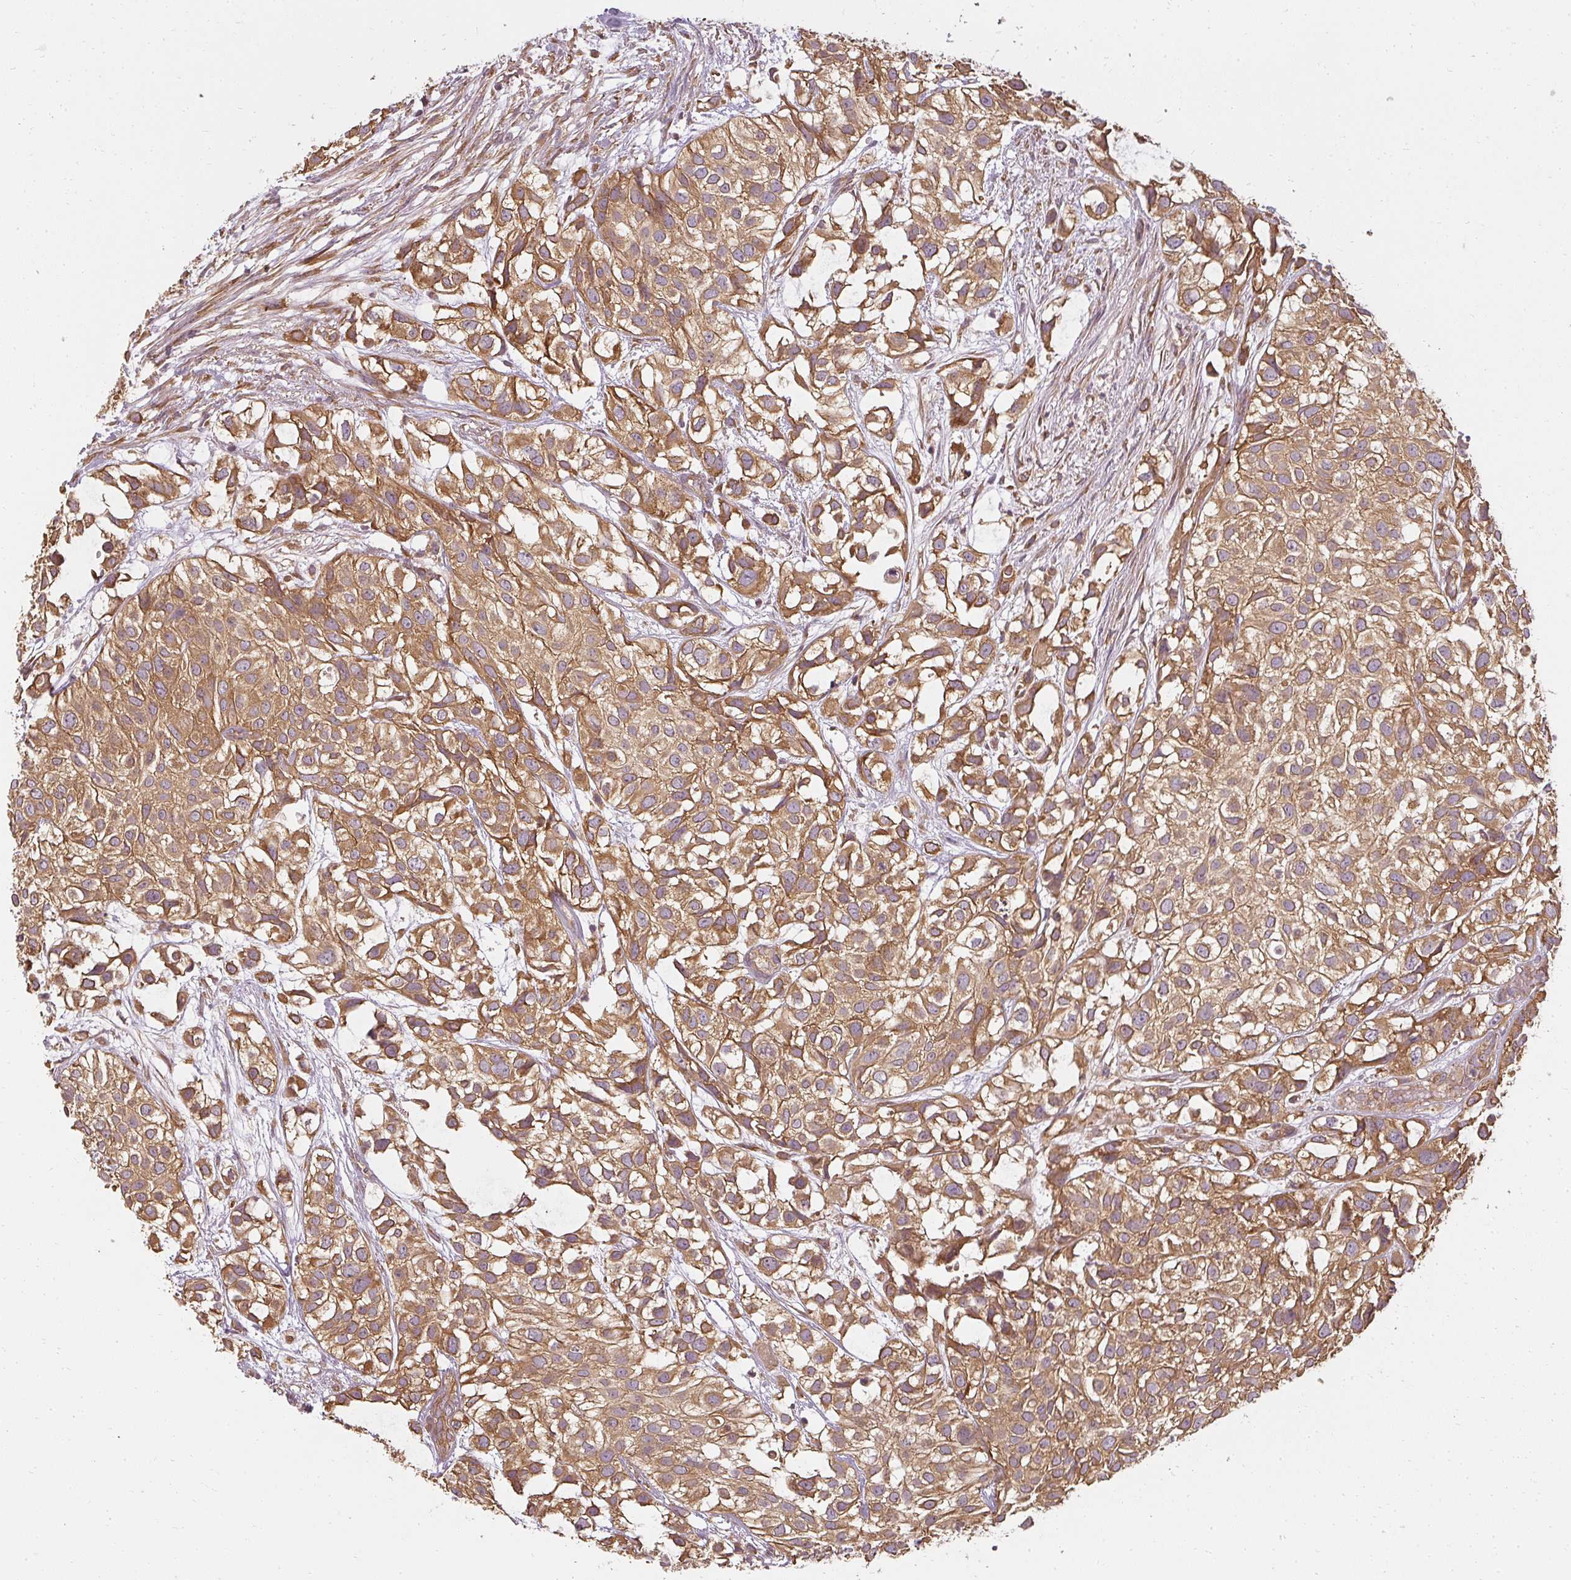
{"staining": {"intensity": "strong", "quantity": ">75%", "location": "cytoplasmic/membranous"}, "tissue": "urothelial cancer", "cell_type": "Tumor cells", "image_type": "cancer", "snomed": [{"axis": "morphology", "description": "Urothelial carcinoma, High grade"}, {"axis": "topography", "description": "Urinary bladder"}], "caption": "The immunohistochemical stain labels strong cytoplasmic/membranous staining in tumor cells of high-grade urothelial carcinoma tissue.", "gene": "RPL24", "patient": {"sex": "male", "age": 56}}